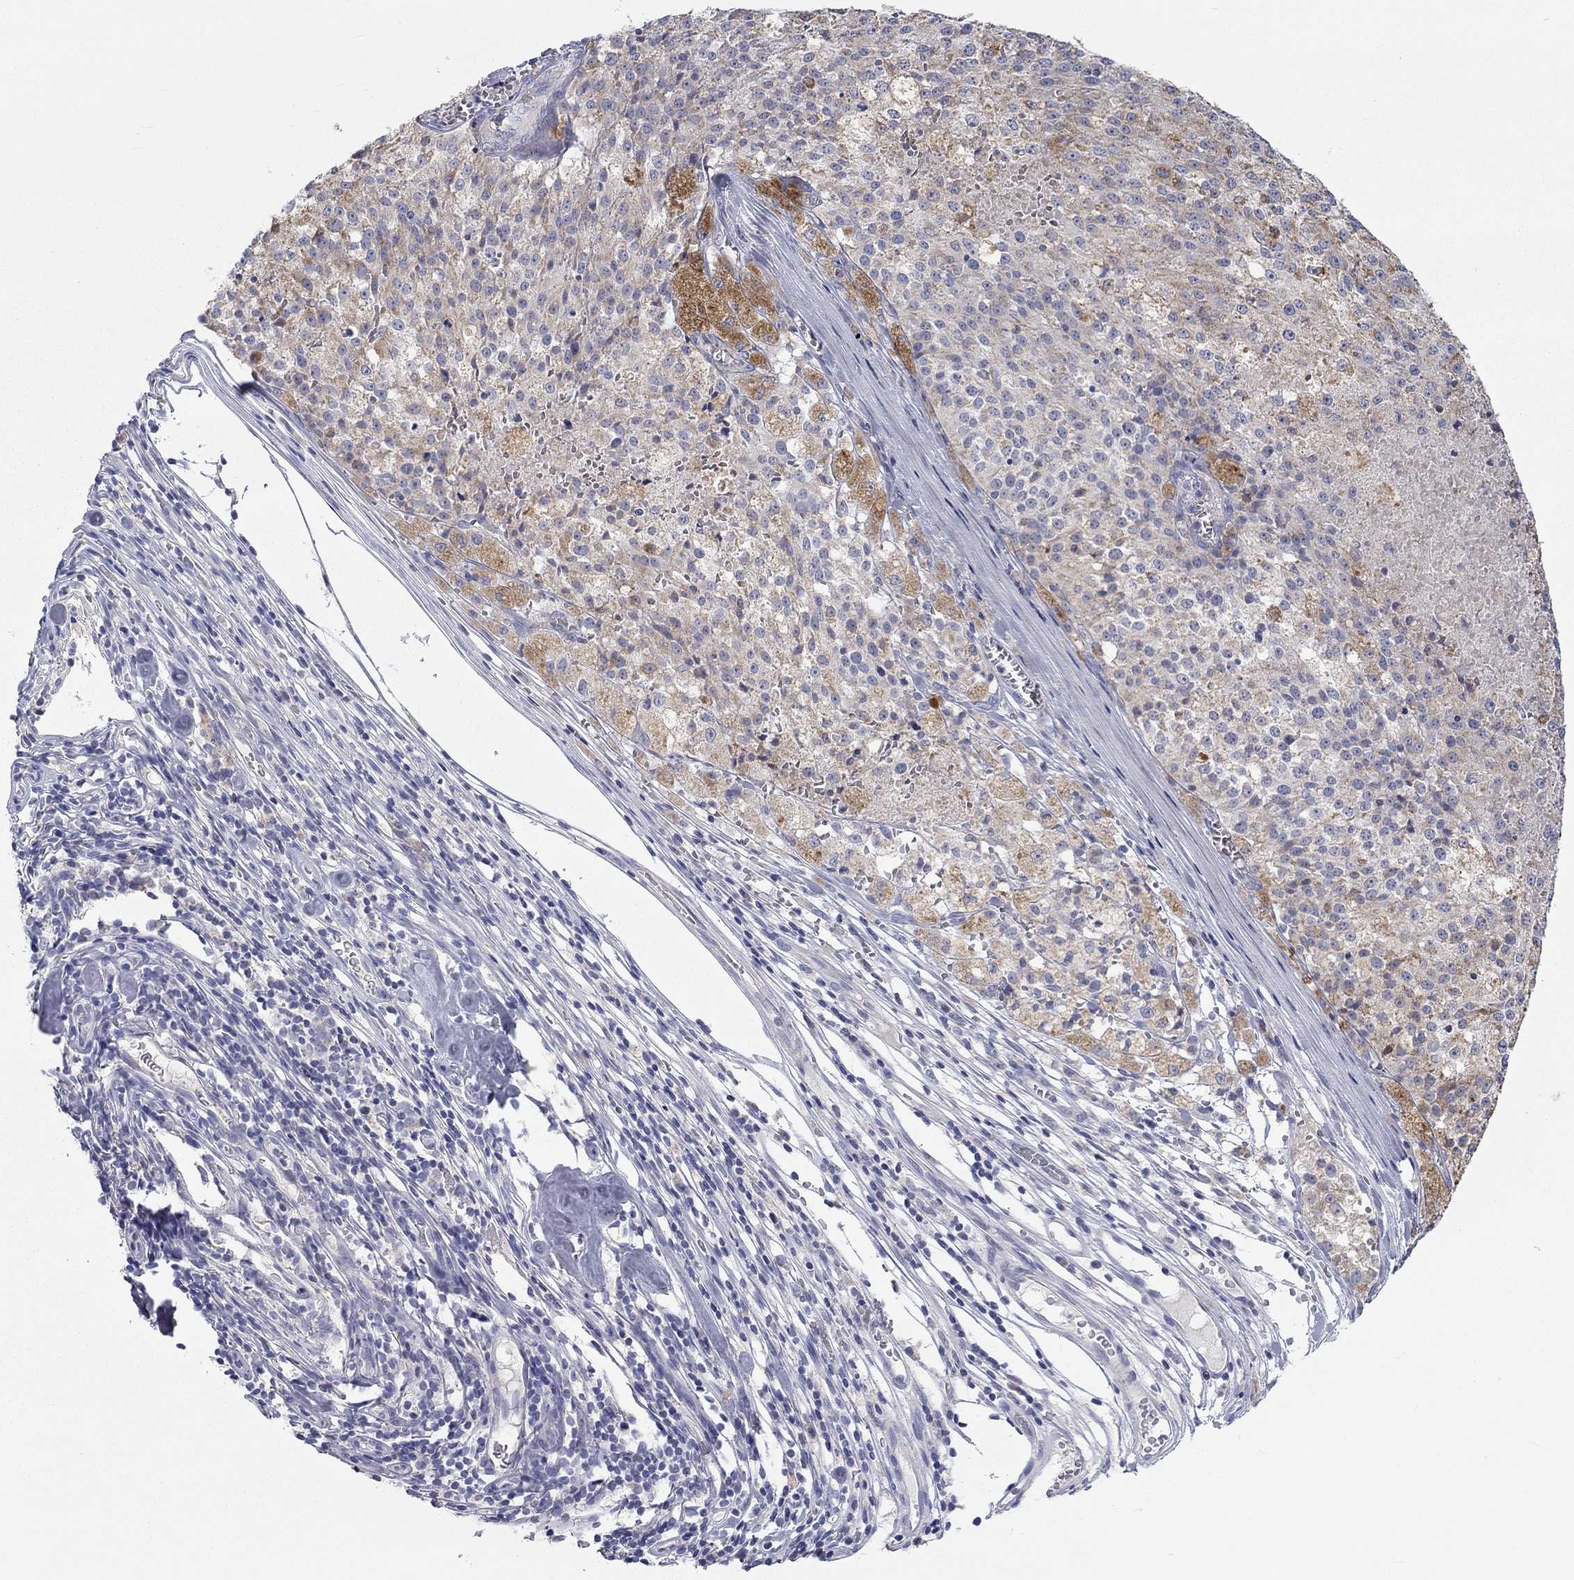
{"staining": {"intensity": "weak", "quantity": "<25%", "location": "cytoplasmic/membranous"}, "tissue": "melanoma", "cell_type": "Tumor cells", "image_type": "cancer", "snomed": [{"axis": "morphology", "description": "Malignant melanoma, Metastatic site"}, {"axis": "topography", "description": "Lymph node"}], "caption": "Tumor cells show no significant protein staining in melanoma.", "gene": "RCAN1", "patient": {"sex": "female", "age": 64}}